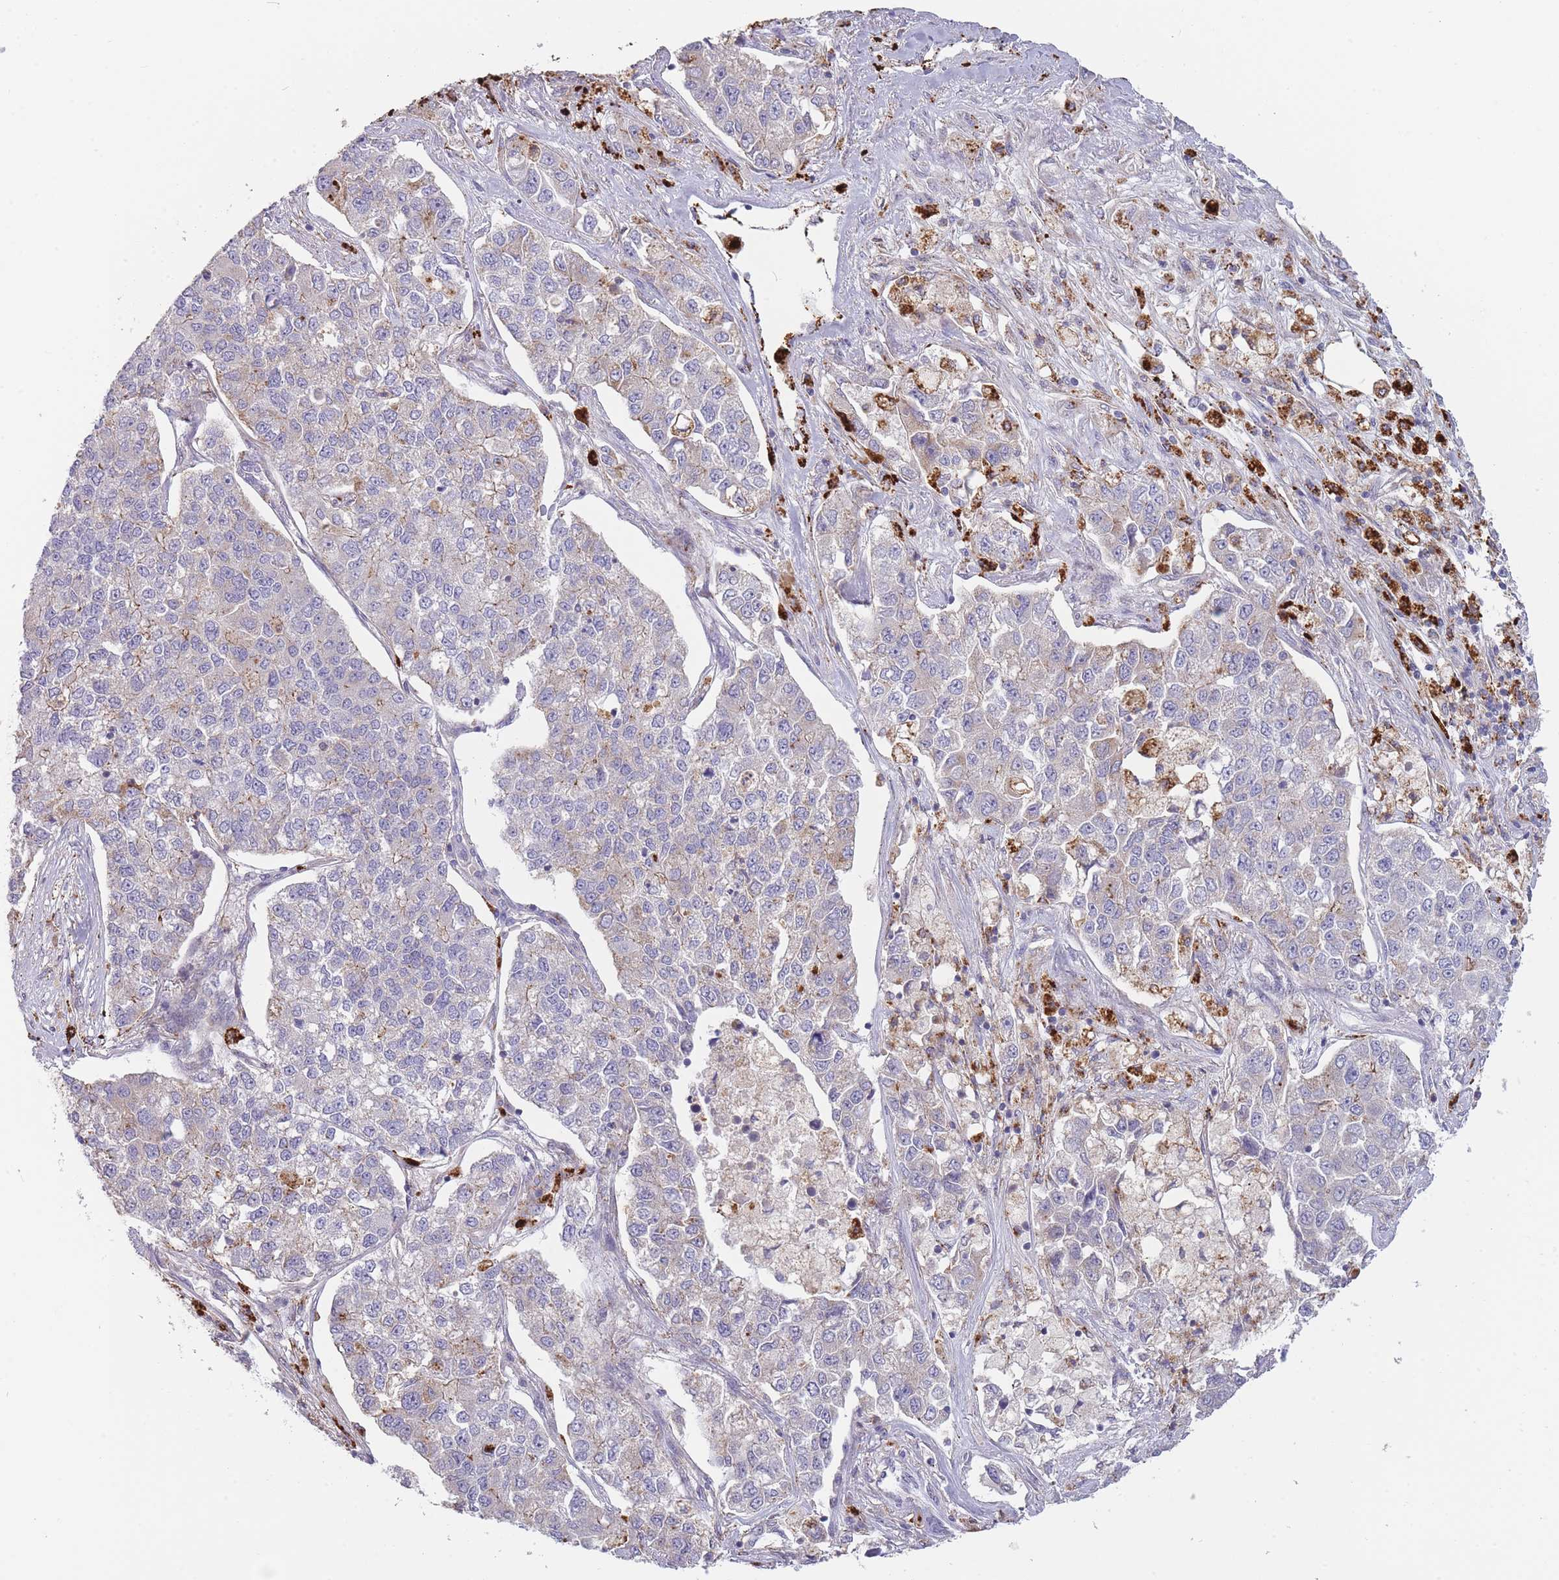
{"staining": {"intensity": "weak", "quantity": "<25%", "location": "cytoplasmic/membranous"}, "tissue": "lung cancer", "cell_type": "Tumor cells", "image_type": "cancer", "snomed": [{"axis": "morphology", "description": "Adenocarcinoma, NOS"}, {"axis": "topography", "description": "Lung"}], "caption": "Immunohistochemistry of lung adenocarcinoma reveals no expression in tumor cells.", "gene": "TRIM61", "patient": {"sex": "male", "age": 49}}